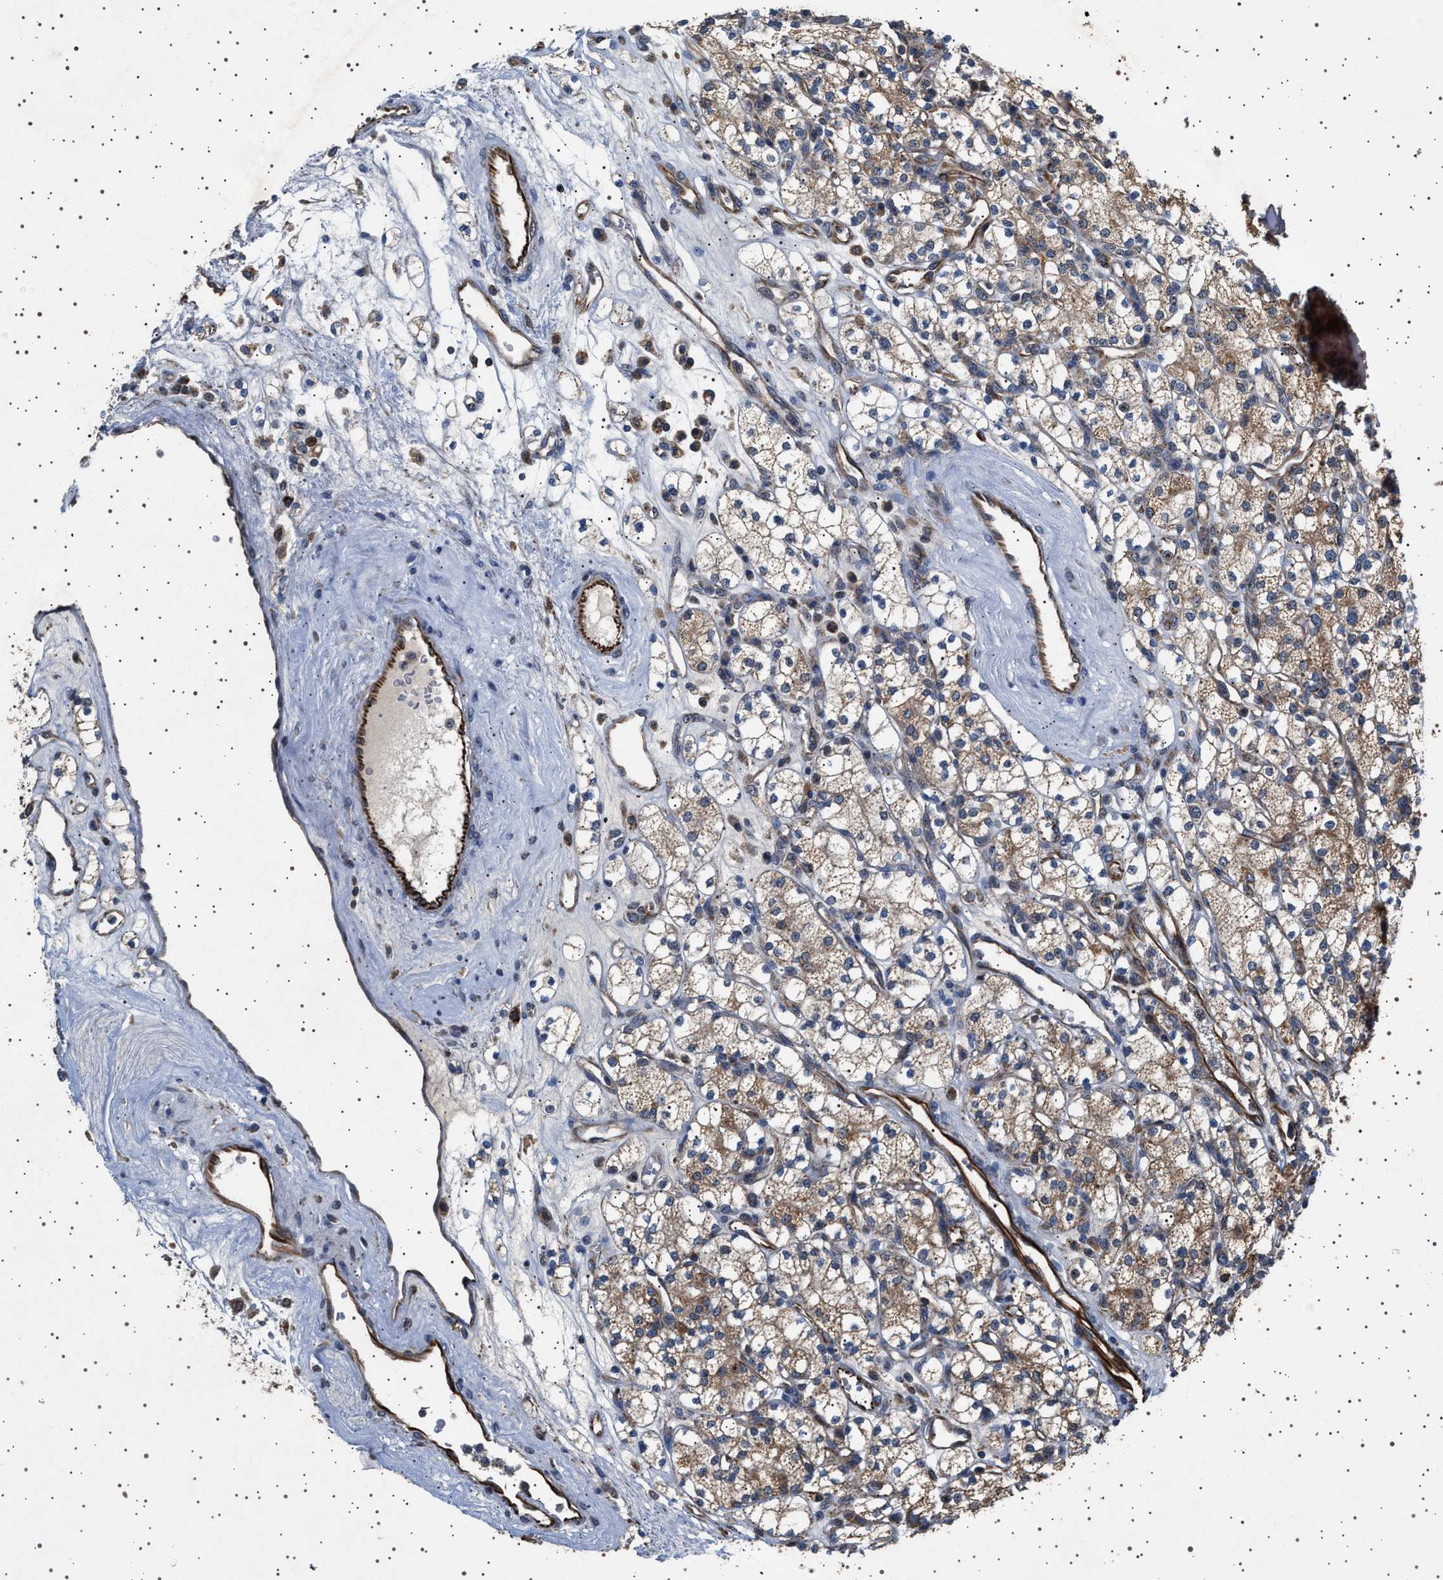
{"staining": {"intensity": "moderate", "quantity": ">75%", "location": "cytoplasmic/membranous"}, "tissue": "renal cancer", "cell_type": "Tumor cells", "image_type": "cancer", "snomed": [{"axis": "morphology", "description": "Adenocarcinoma, NOS"}, {"axis": "topography", "description": "Kidney"}], "caption": "The micrograph displays immunohistochemical staining of renal cancer (adenocarcinoma). There is moderate cytoplasmic/membranous staining is appreciated in approximately >75% of tumor cells.", "gene": "TRUB2", "patient": {"sex": "male", "age": 77}}